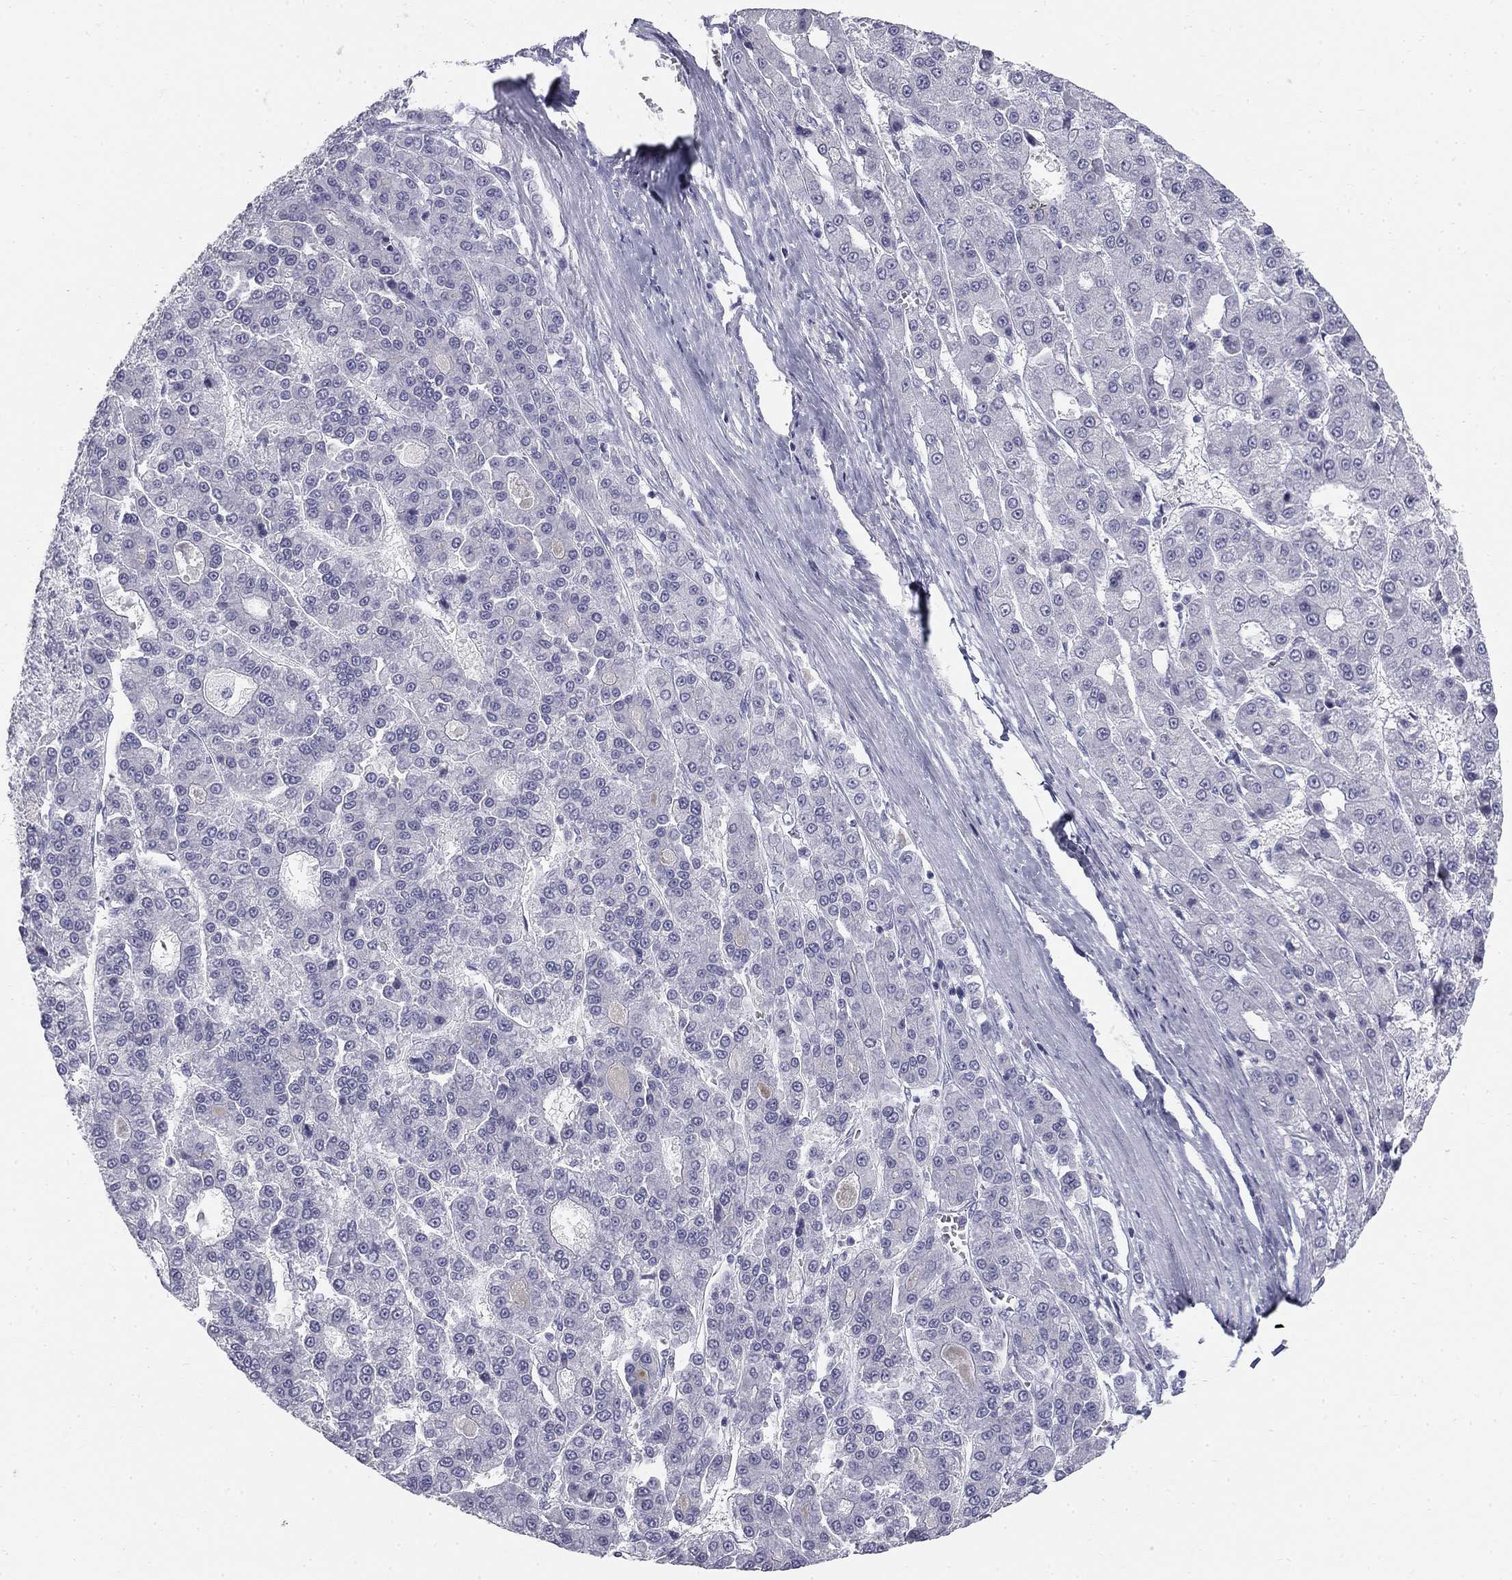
{"staining": {"intensity": "negative", "quantity": "none", "location": "none"}, "tissue": "liver cancer", "cell_type": "Tumor cells", "image_type": "cancer", "snomed": [{"axis": "morphology", "description": "Carcinoma, Hepatocellular, NOS"}, {"axis": "topography", "description": "Liver"}], "caption": "DAB immunohistochemical staining of human liver hepatocellular carcinoma reveals no significant expression in tumor cells.", "gene": "SULT2B1", "patient": {"sex": "male", "age": 70}}